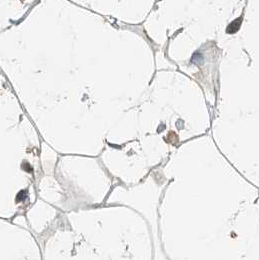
{"staining": {"intensity": "weak", "quantity": "25%-75%", "location": "cytoplasmic/membranous"}, "tissue": "adipose tissue", "cell_type": "Adipocytes", "image_type": "normal", "snomed": [{"axis": "morphology", "description": "Normal tissue, NOS"}, {"axis": "topography", "description": "Breast"}], "caption": "Immunohistochemistry image of benign human adipose tissue stained for a protein (brown), which exhibits low levels of weak cytoplasmic/membranous expression in approximately 25%-75% of adipocytes.", "gene": "ZBTB3", "patient": {"sex": "female", "age": 26}}